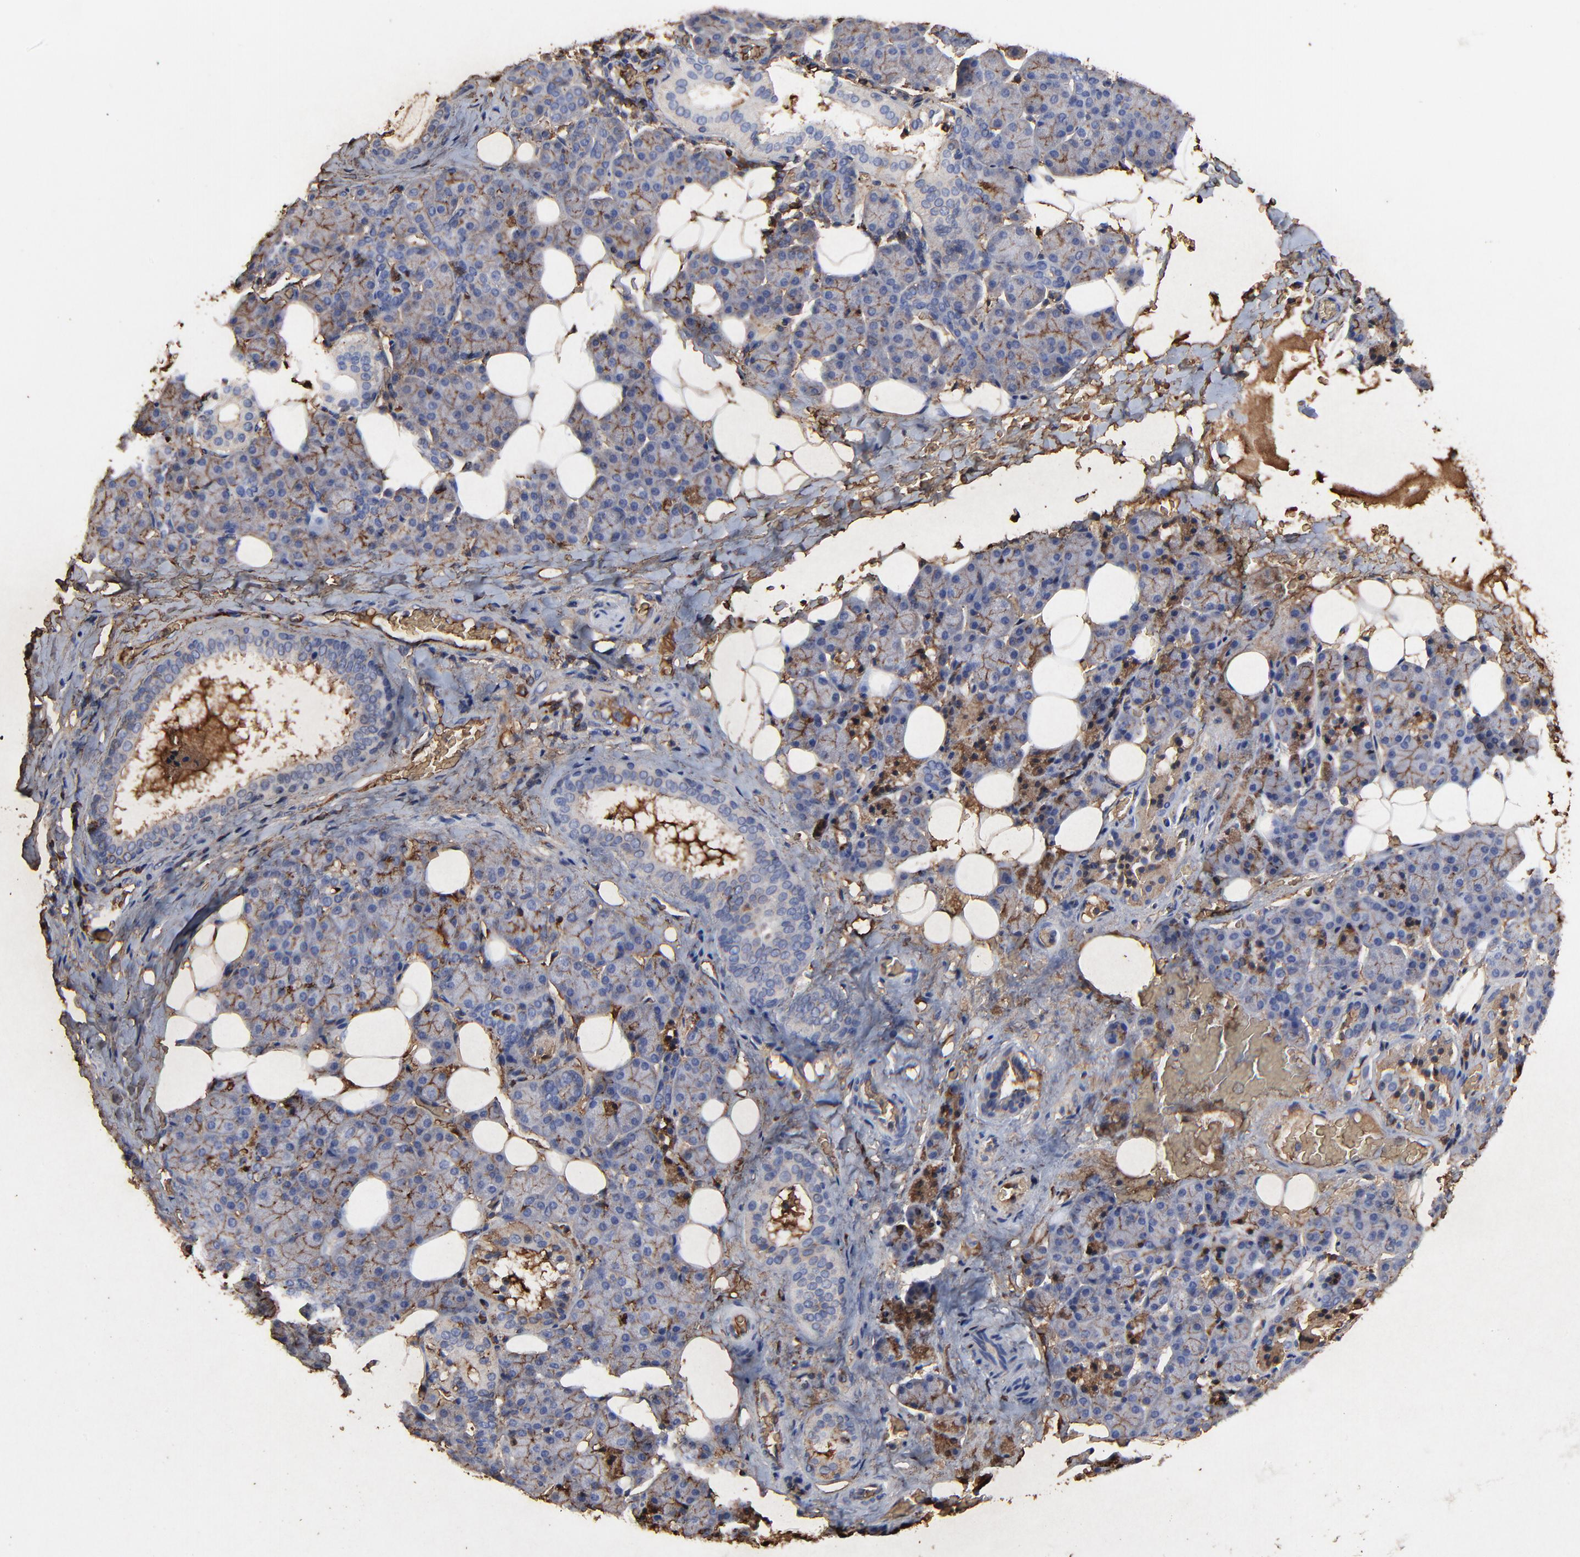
{"staining": {"intensity": "moderate", "quantity": "25%-75%", "location": "cytoplasmic/membranous"}, "tissue": "salivary gland", "cell_type": "Glandular cells", "image_type": "normal", "snomed": [{"axis": "morphology", "description": "Normal tissue, NOS"}, {"axis": "topography", "description": "Lymph node"}, {"axis": "topography", "description": "Salivary gland"}], "caption": "The immunohistochemical stain highlights moderate cytoplasmic/membranous expression in glandular cells of unremarkable salivary gland. Nuclei are stained in blue.", "gene": "PAG1", "patient": {"sex": "male", "age": 8}}